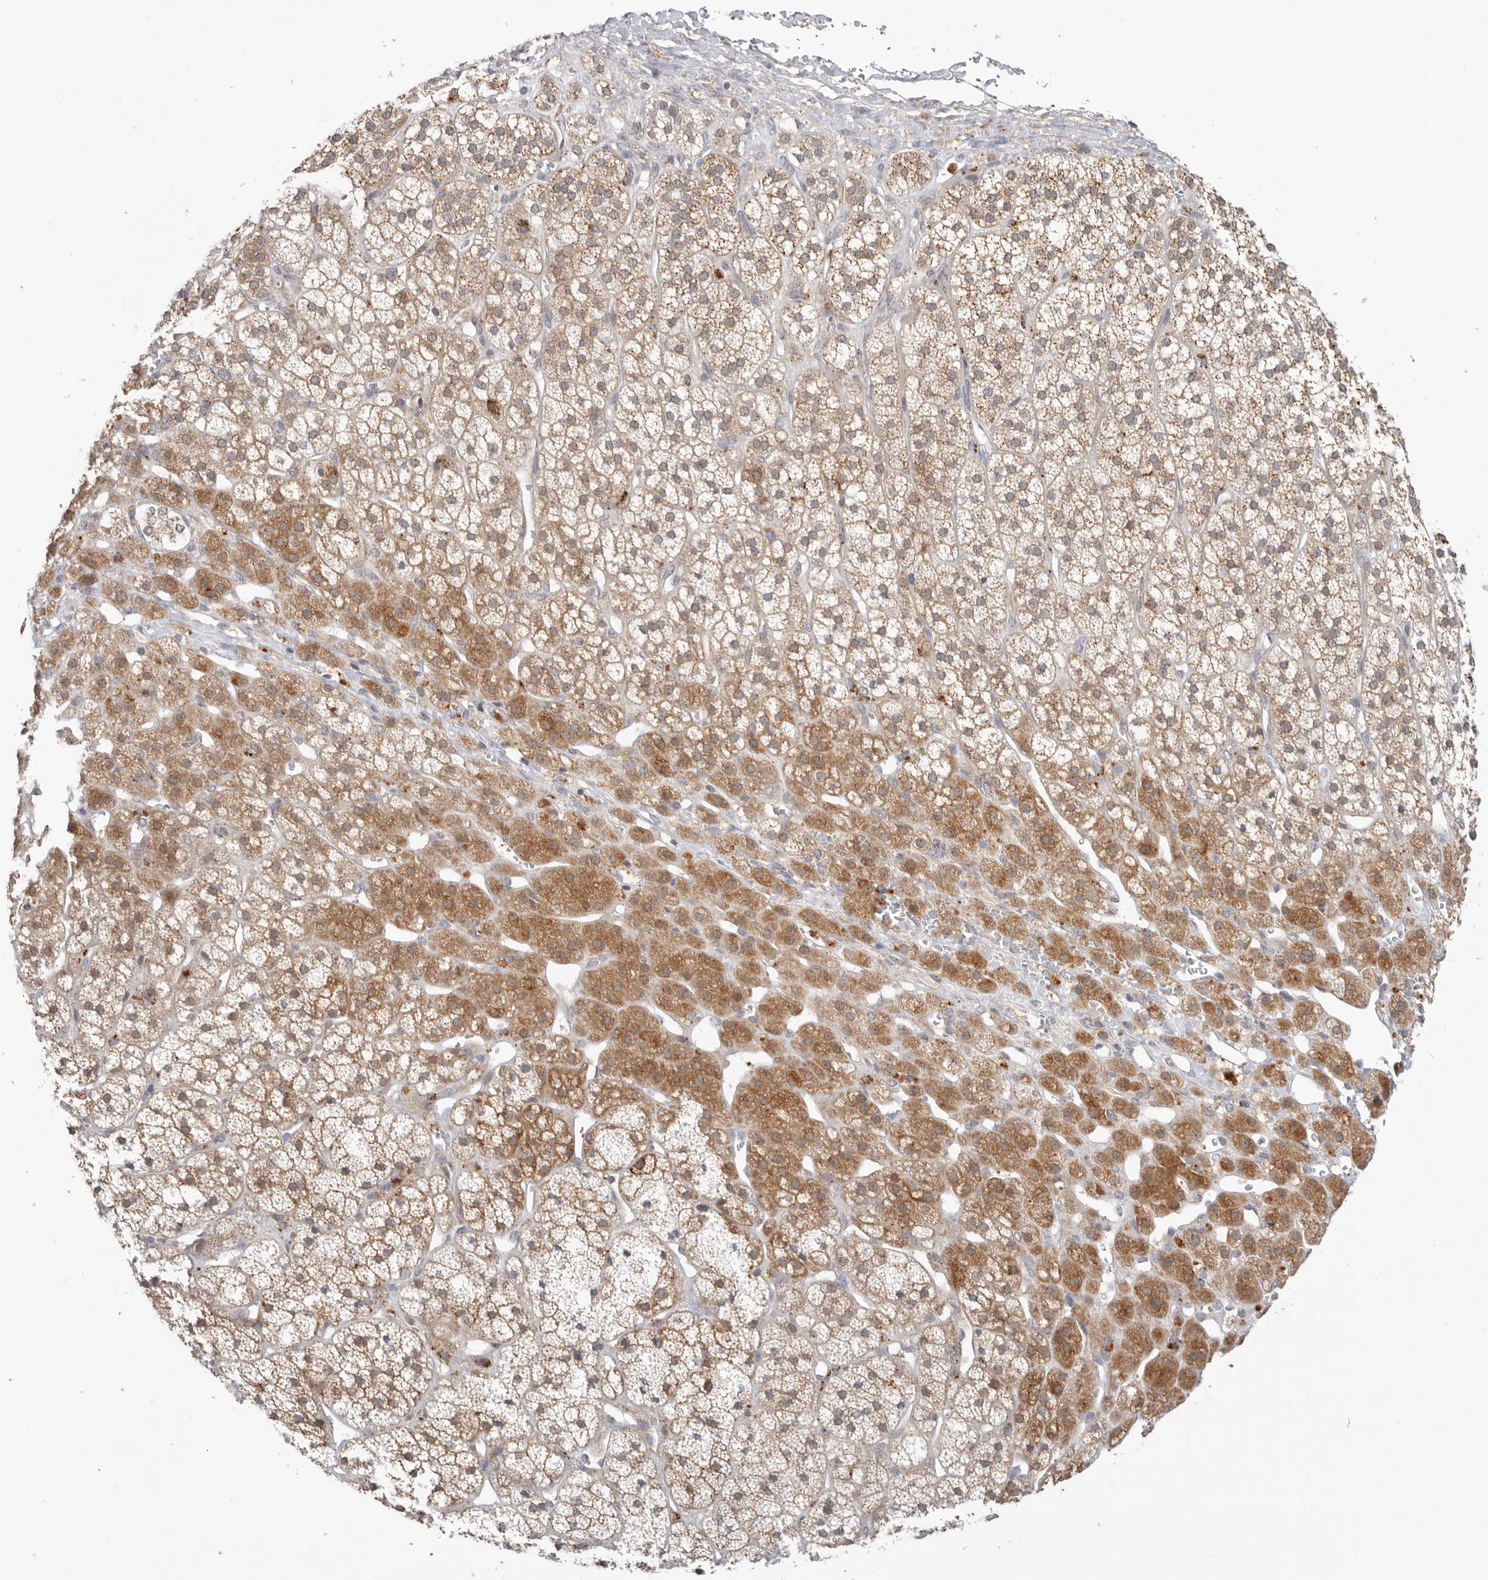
{"staining": {"intensity": "moderate", "quantity": ">75%", "location": "cytoplasmic/membranous"}, "tissue": "adrenal gland", "cell_type": "Glandular cells", "image_type": "normal", "snomed": [{"axis": "morphology", "description": "Normal tissue, NOS"}, {"axis": "topography", "description": "Adrenal gland"}], "caption": "About >75% of glandular cells in normal human adrenal gland display moderate cytoplasmic/membranous protein positivity as visualized by brown immunohistochemical staining.", "gene": "GNE", "patient": {"sex": "male", "age": 56}}